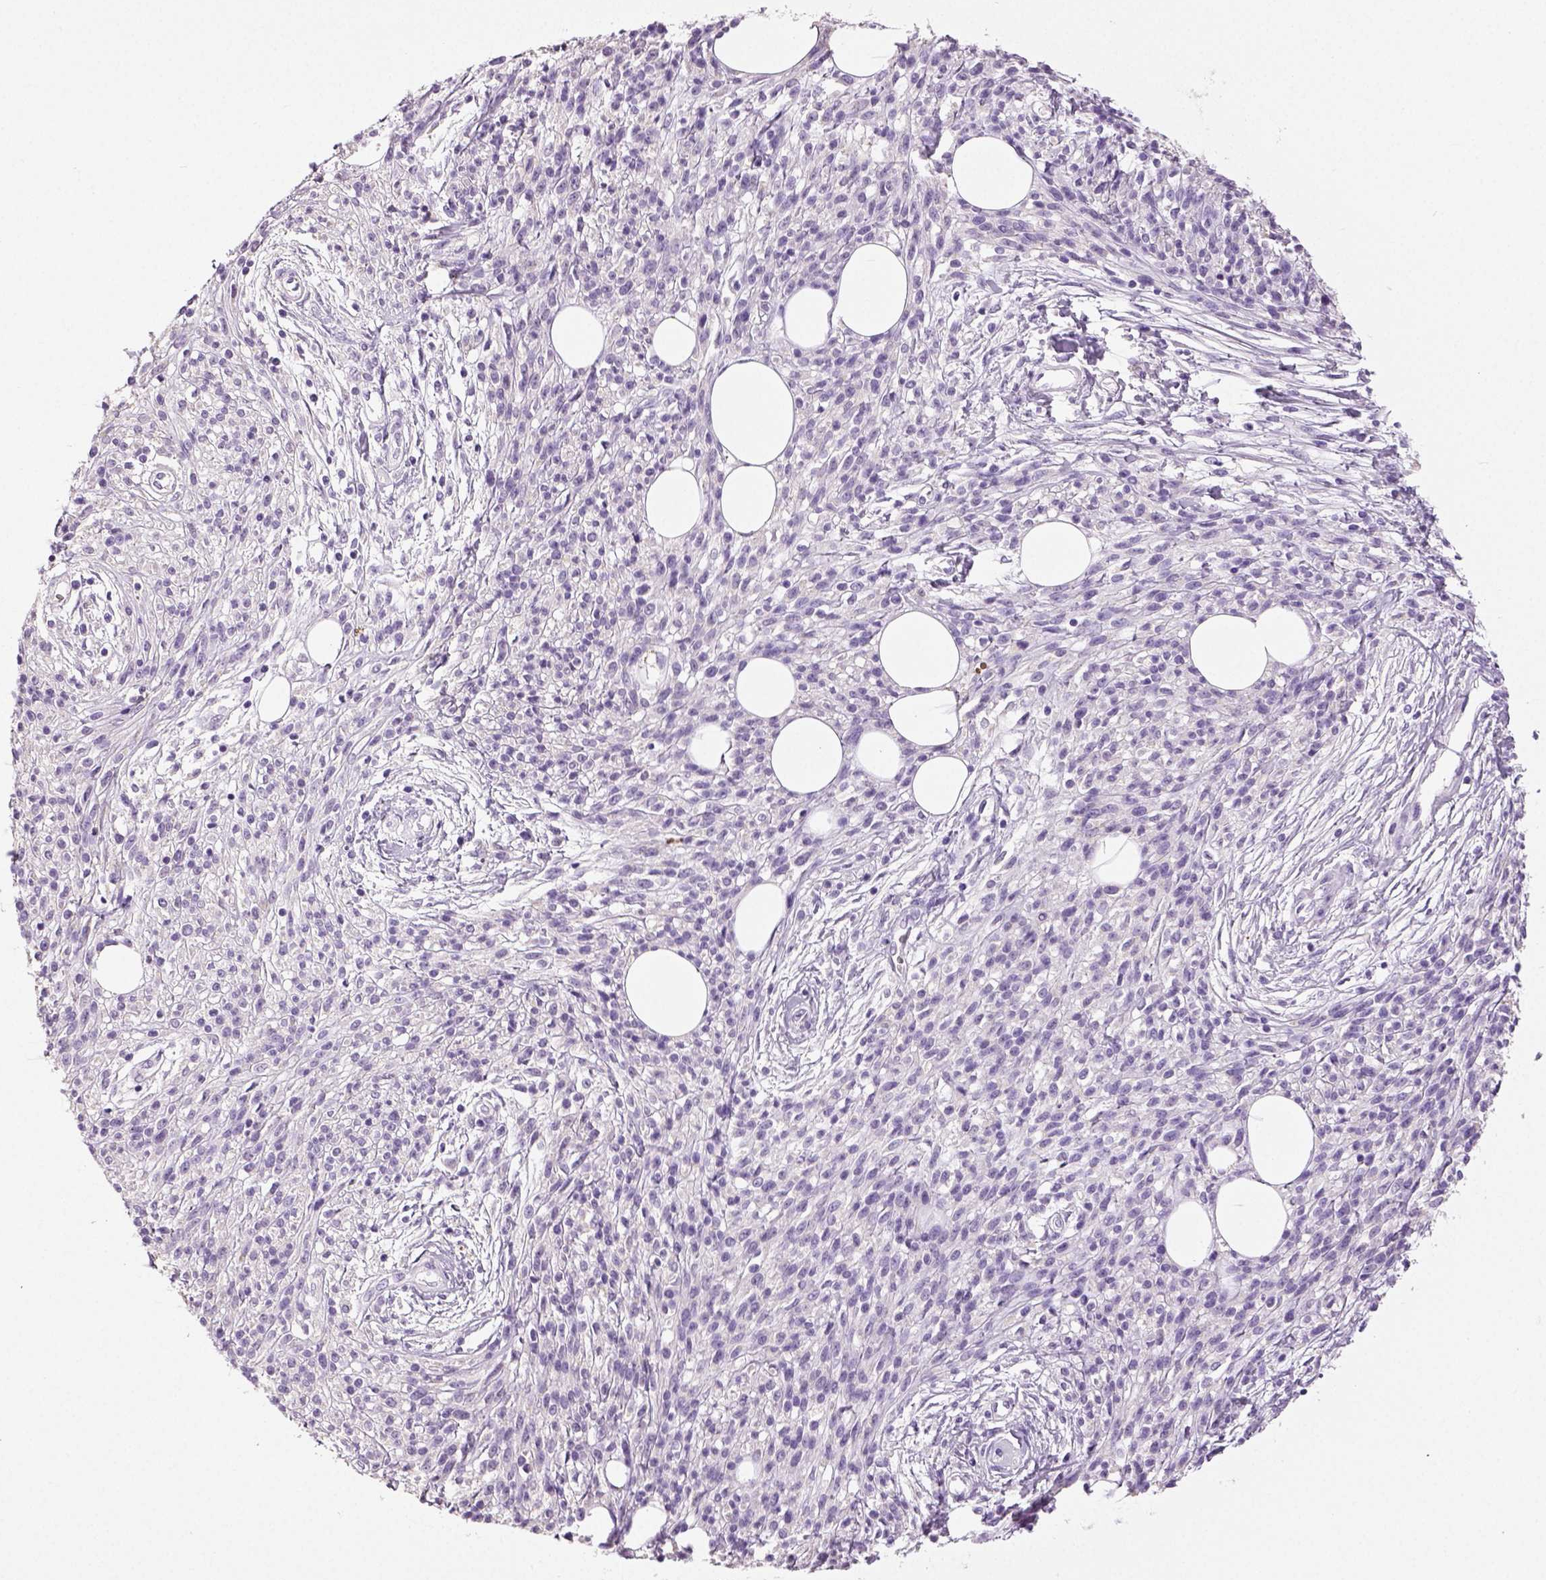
{"staining": {"intensity": "negative", "quantity": "none", "location": "none"}, "tissue": "melanoma", "cell_type": "Tumor cells", "image_type": "cancer", "snomed": [{"axis": "morphology", "description": "Malignant melanoma, NOS"}, {"axis": "topography", "description": "Skin"}, {"axis": "topography", "description": "Skin of trunk"}], "caption": "Immunohistochemical staining of malignant melanoma reveals no significant expression in tumor cells.", "gene": "NECAB2", "patient": {"sex": "male", "age": 74}}